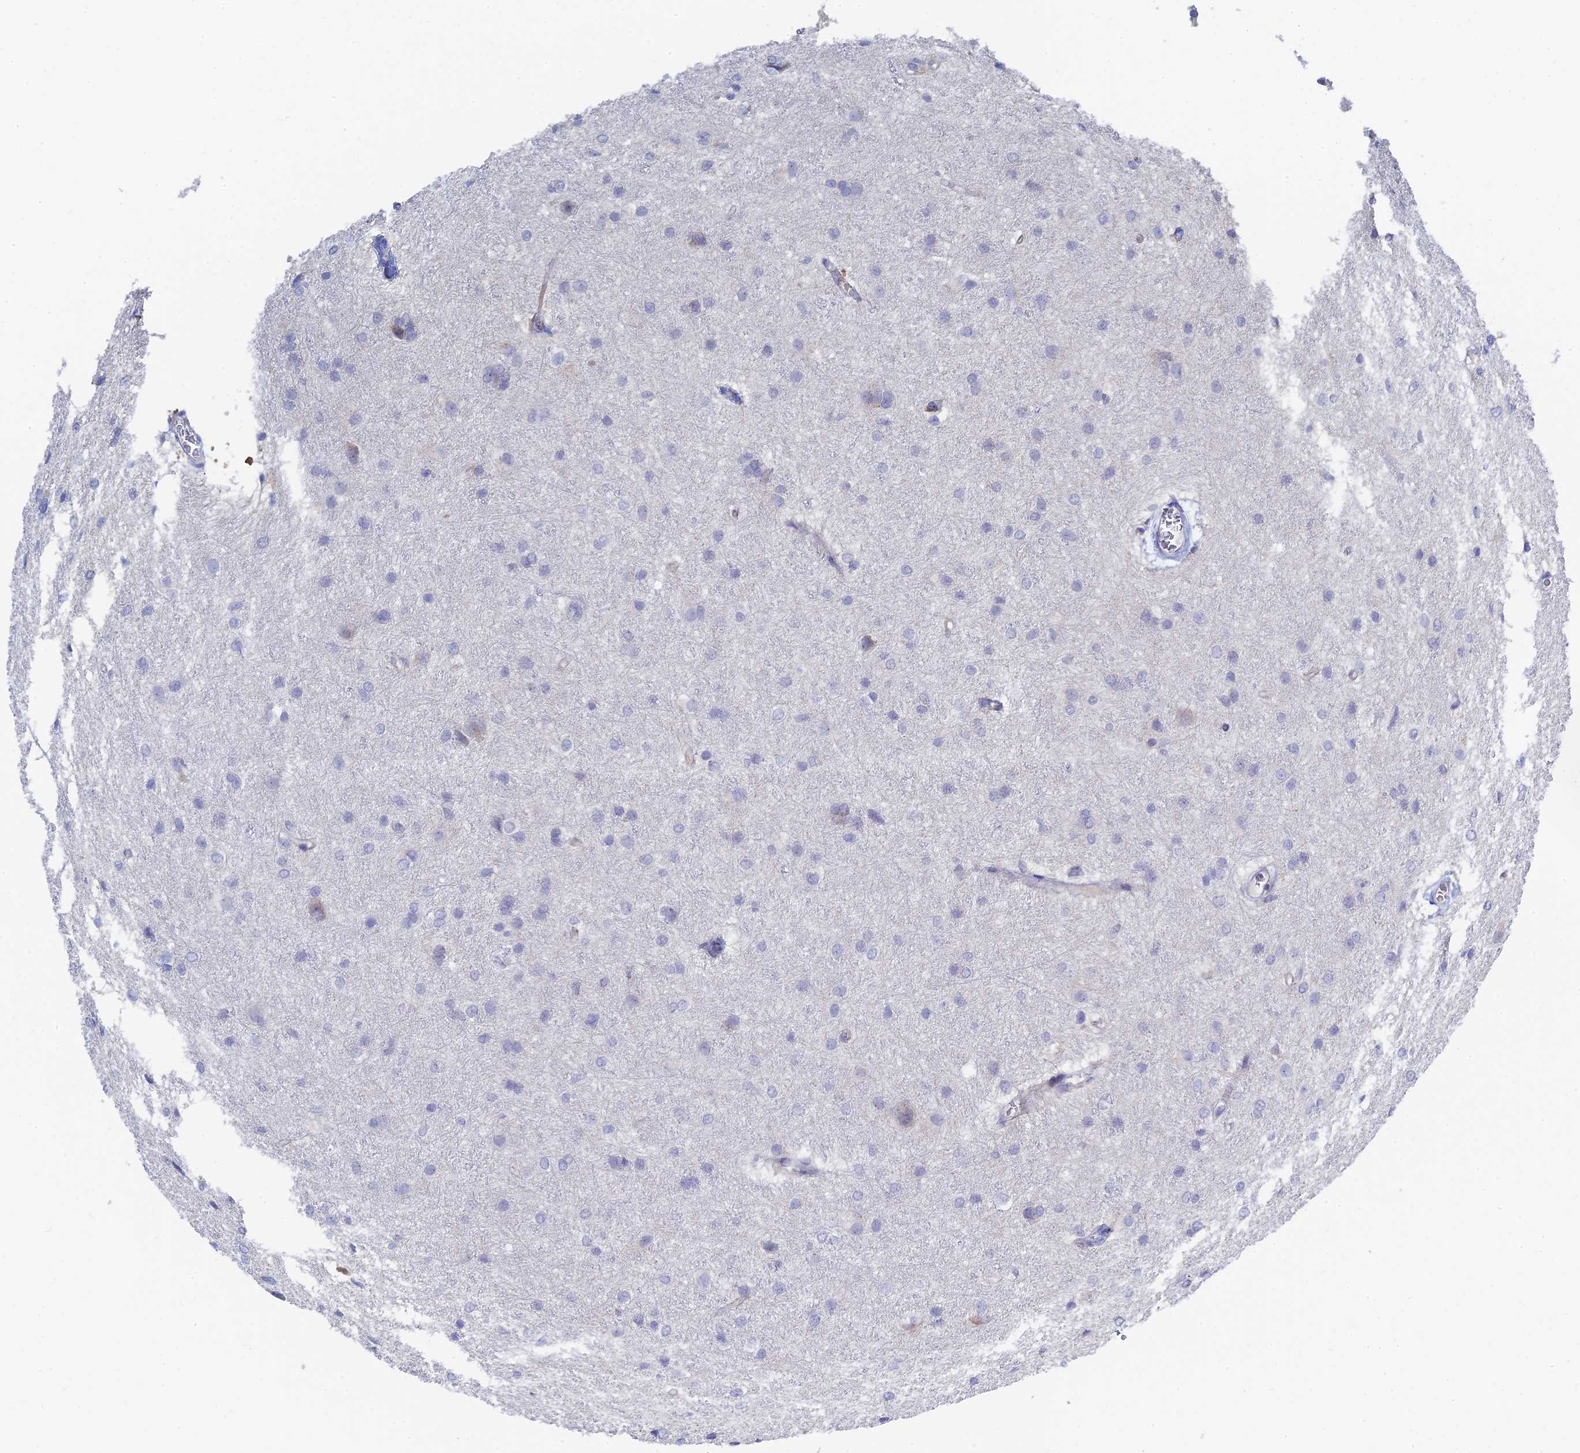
{"staining": {"intensity": "negative", "quantity": "none", "location": "none"}, "tissue": "glioma", "cell_type": "Tumor cells", "image_type": "cancer", "snomed": [{"axis": "morphology", "description": "Glioma, malignant, High grade"}, {"axis": "topography", "description": "Brain"}], "caption": "Micrograph shows no protein staining in tumor cells of glioma tissue.", "gene": "SPATA5L1", "patient": {"sex": "female", "age": 50}}